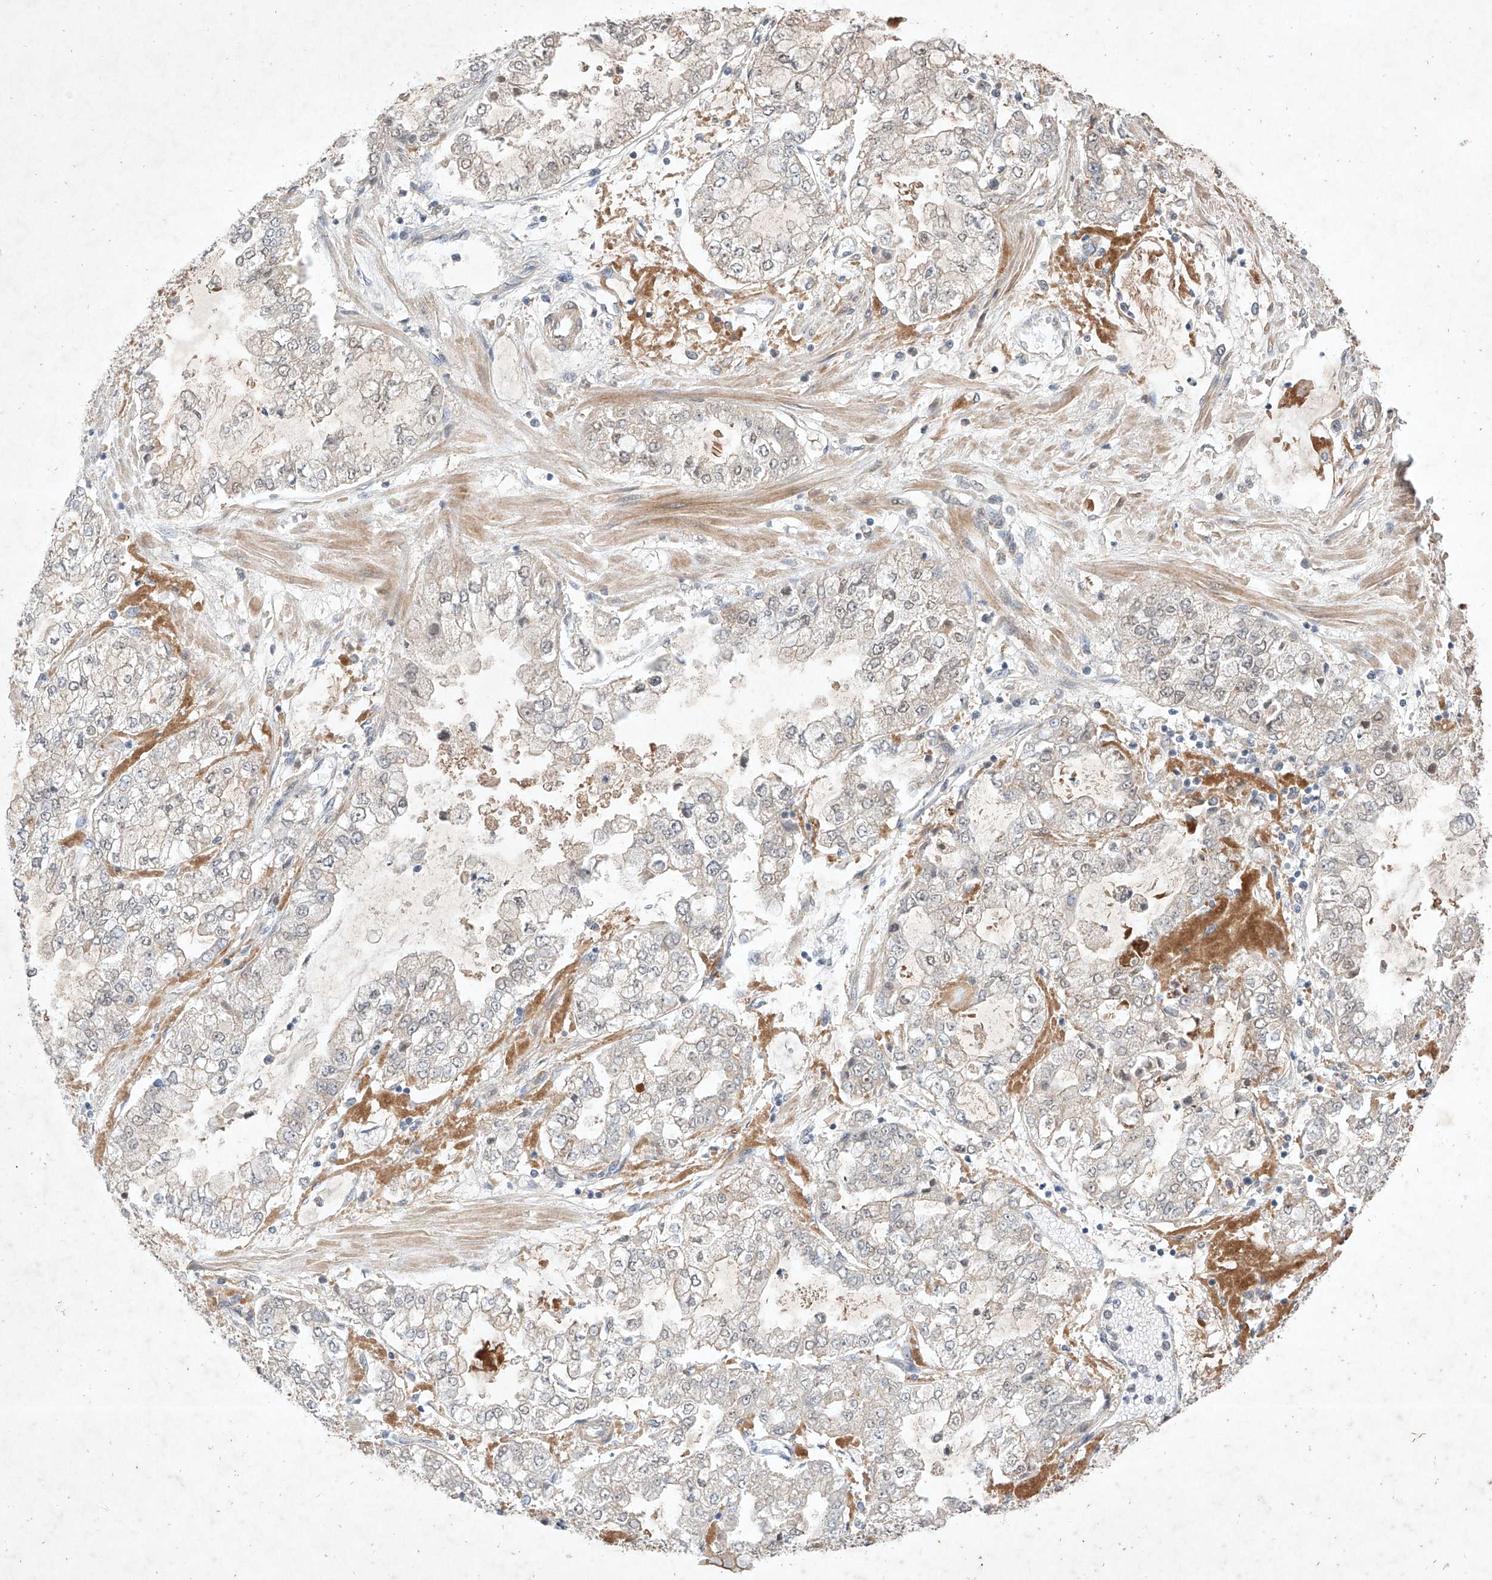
{"staining": {"intensity": "negative", "quantity": "none", "location": "none"}, "tissue": "stomach cancer", "cell_type": "Tumor cells", "image_type": "cancer", "snomed": [{"axis": "morphology", "description": "Adenocarcinoma, NOS"}, {"axis": "topography", "description": "Stomach"}], "caption": "A micrograph of human stomach cancer (adenocarcinoma) is negative for staining in tumor cells.", "gene": "ZNF124", "patient": {"sex": "male", "age": 76}}